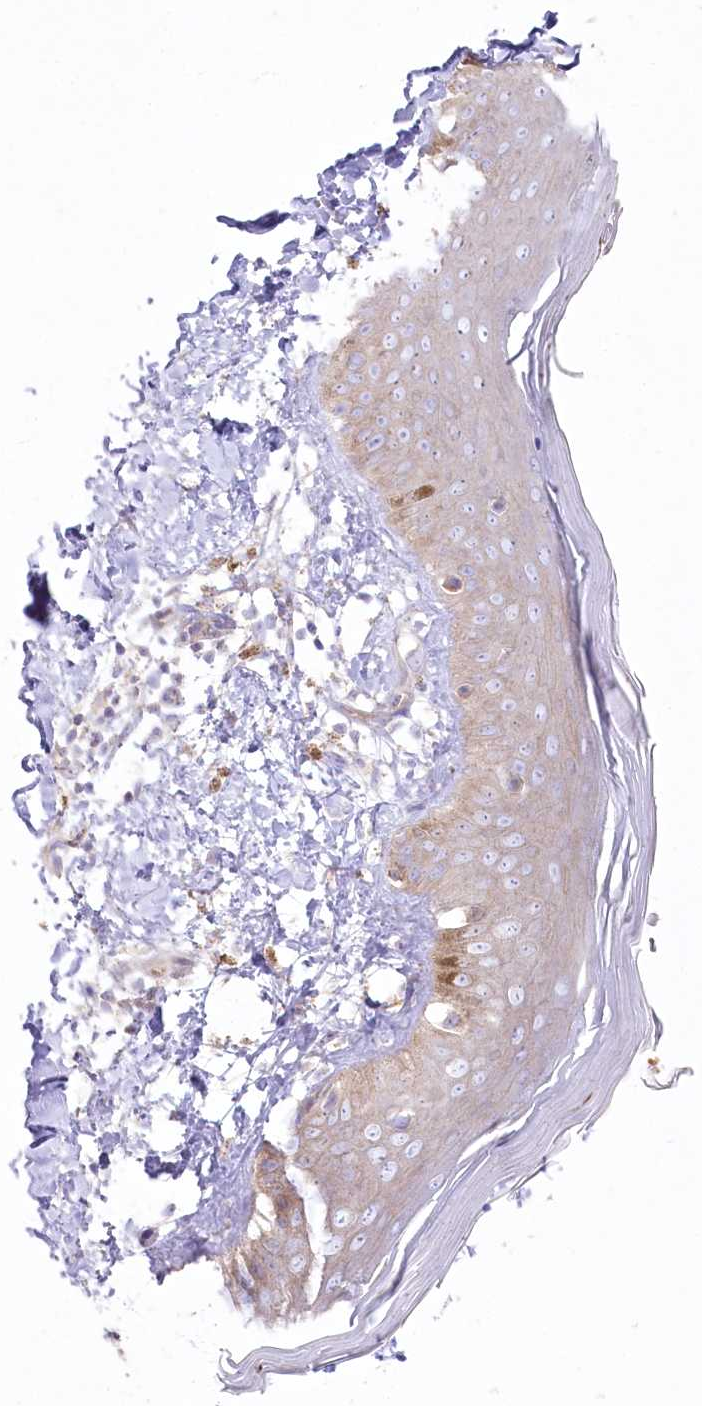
{"staining": {"intensity": "negative", "quantity": "none", "location": "none"}, "tissue": "skin", "cell_type": "Fibroblasts", "image_type": "normal", "snomed": [{"axis": "morphology", "description": "Normal tissue, NOS"}, {"axis": "topography", "description": "Skin"}], "caption": "Histopathology image shows no significant protein staining in fibroblasts of benign skin.", "gene": "ZNF843", "patient": {"sex": "male", "age": 52}}